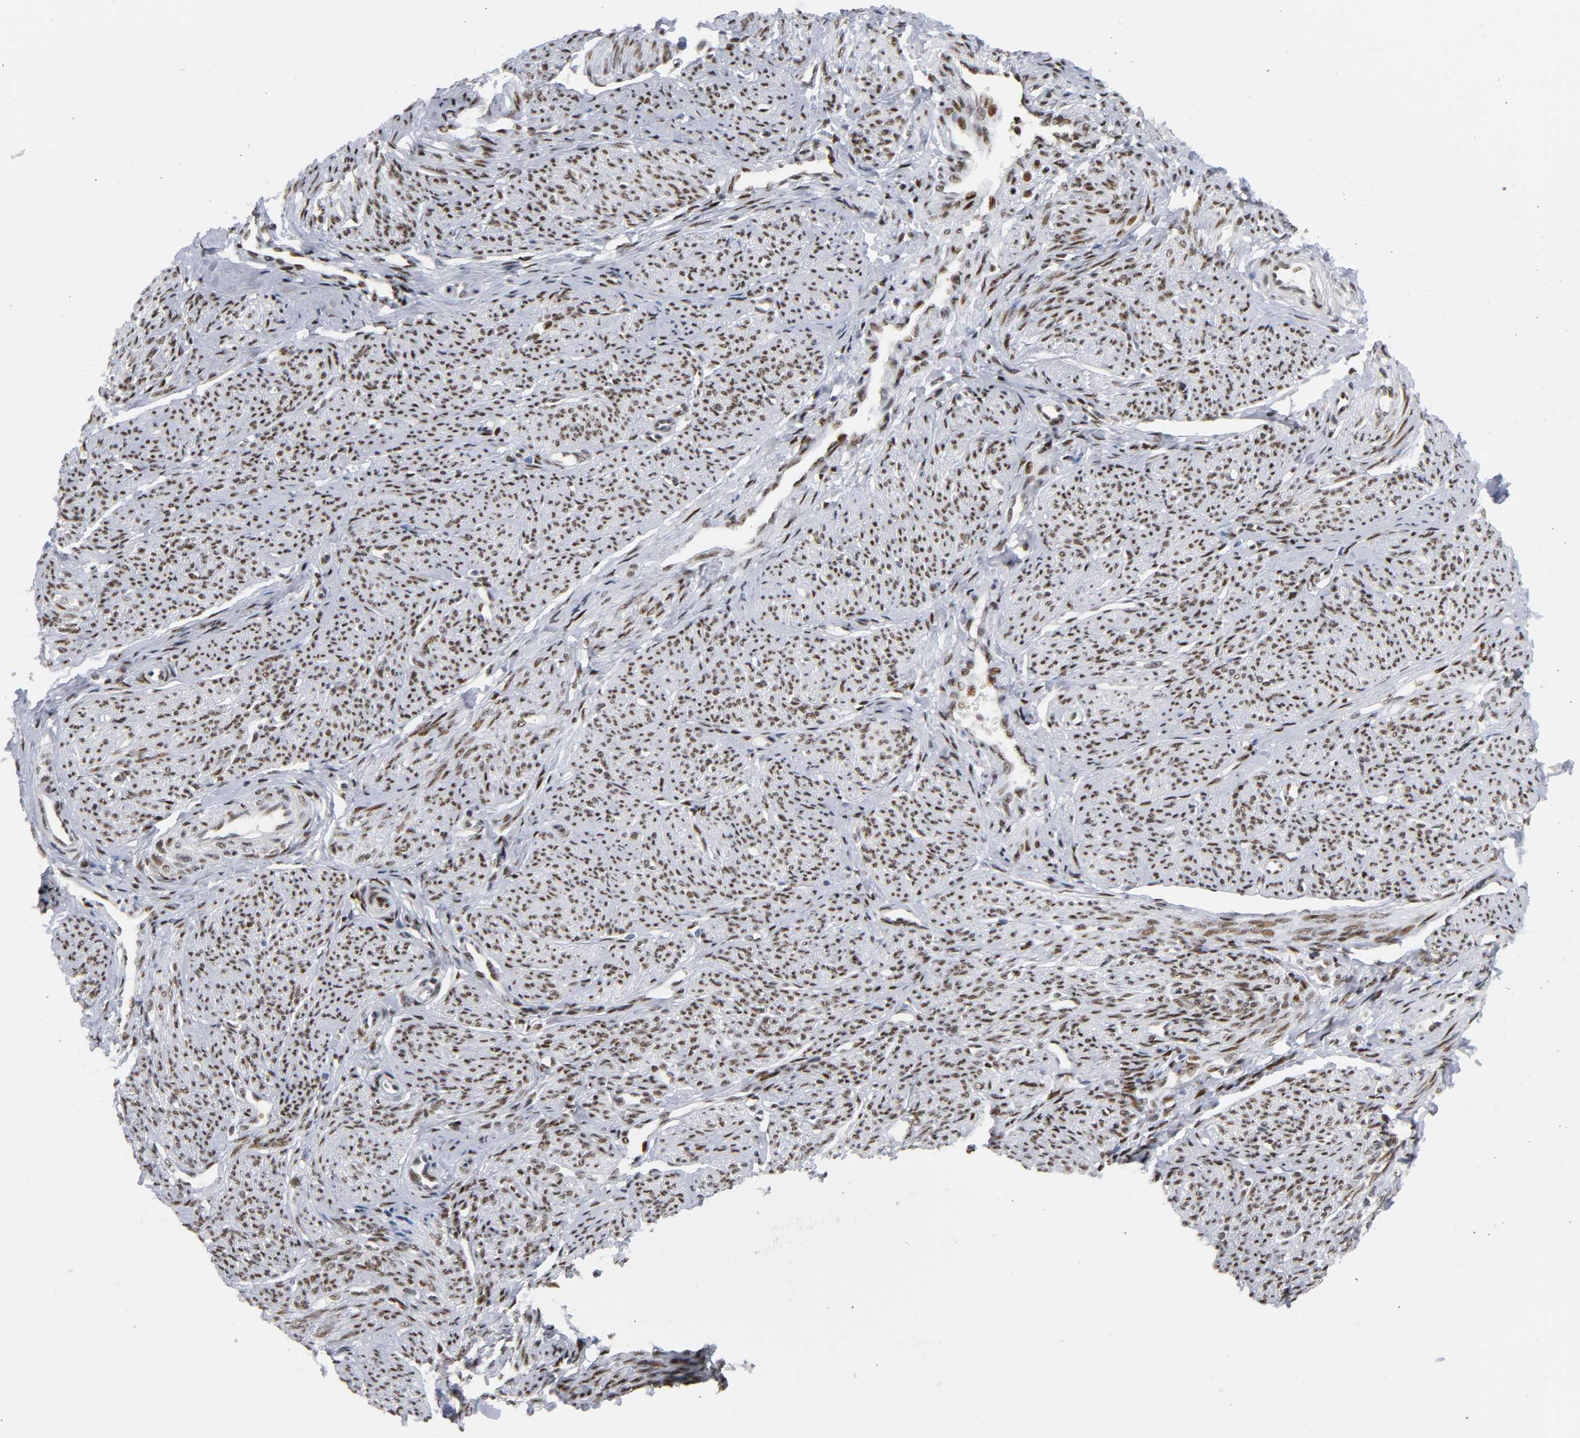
{"staining": {"intensity": "strong", "quantity": ">75%", "location": "nuclear"}, "tissue": "smooth muscle", "cell_type": "Smooth muscle cells", "image_type": "normal", "snomed": [{"axis": "morphology", "description": "Normal tissue, NOS"}, {"axis": "topography", "description": "Smooth muscle"}], "caption": "Immunohistochemical staining of normal human smooth muscle shows >75% levels of strong nuclear protein staining in approximately >75% of smooth muscle cells.", "gene": "CREBBP", "patient": {"sex": "female", "age": 65}}